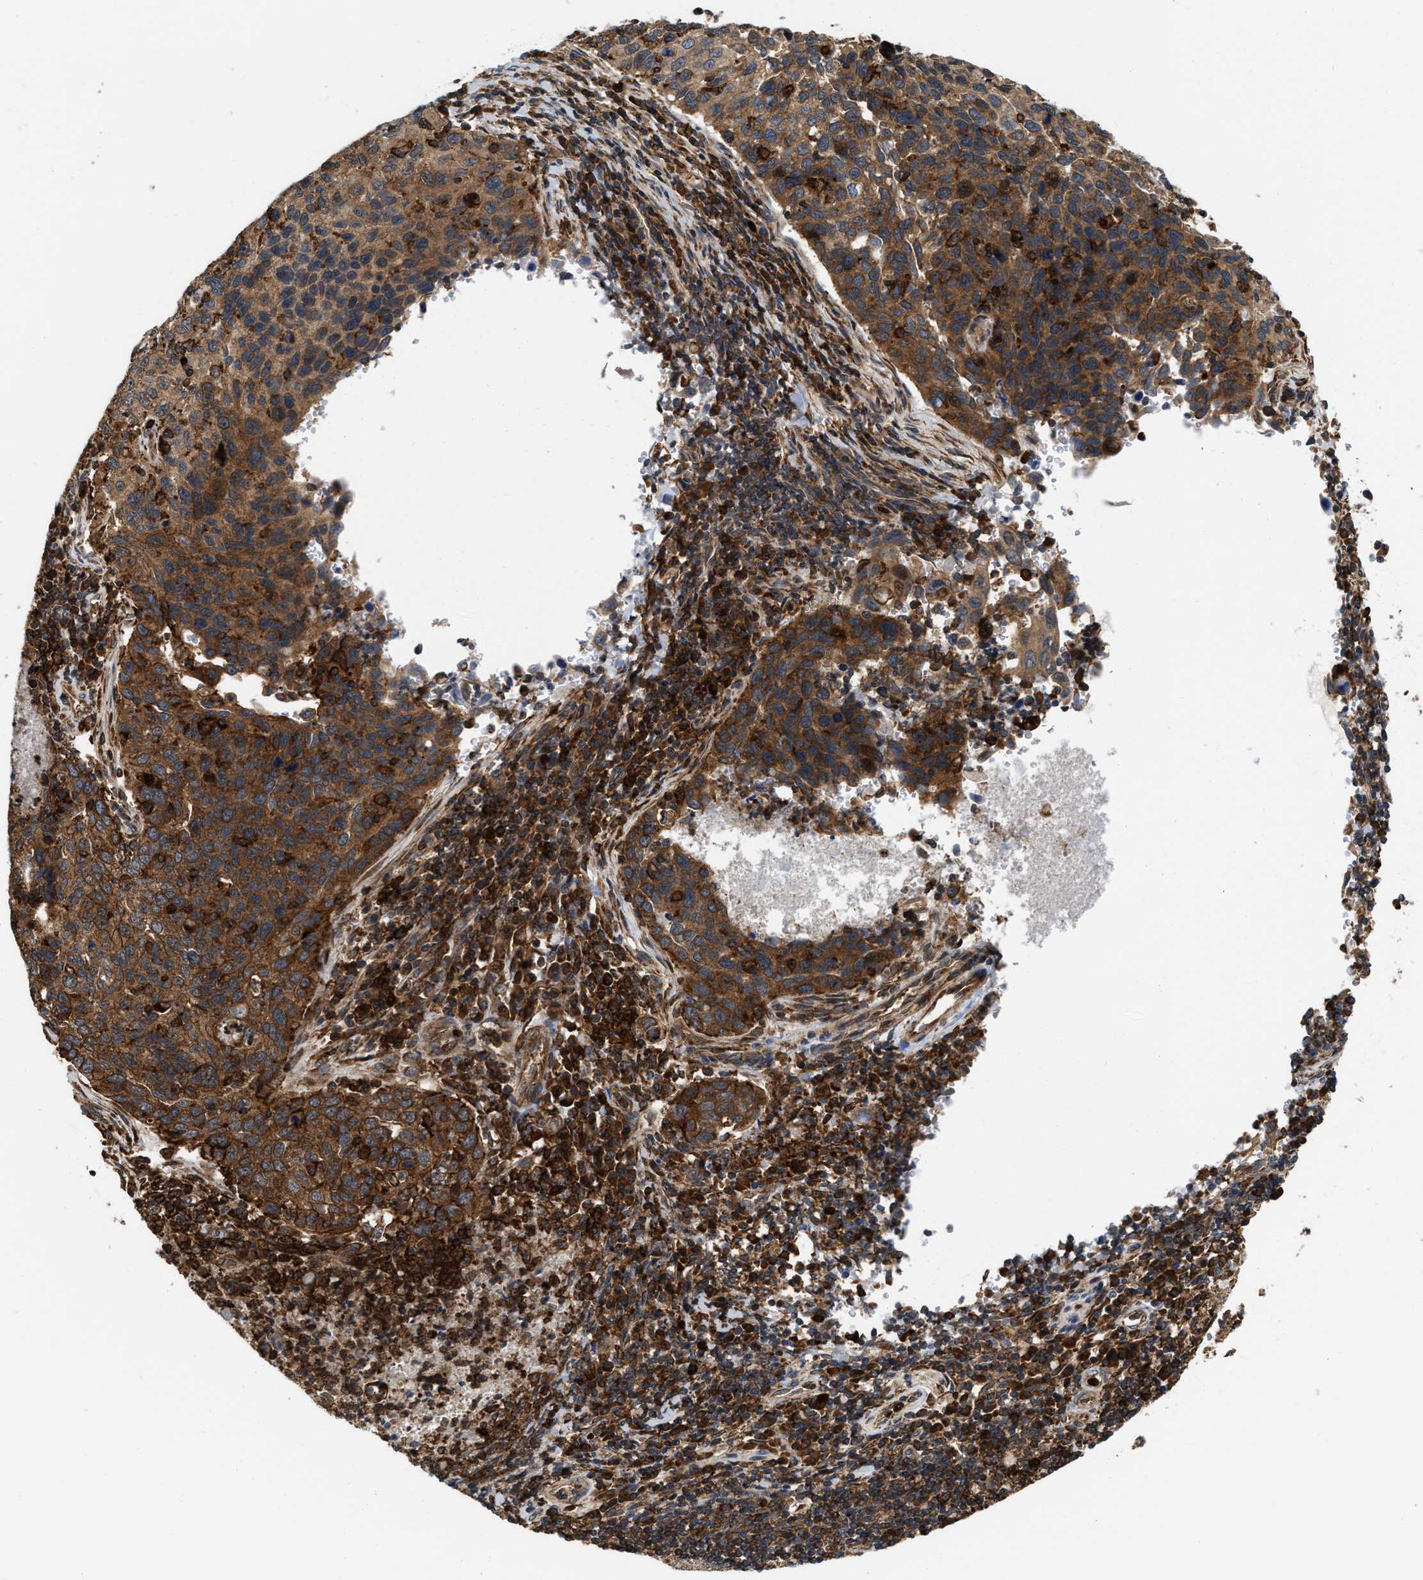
{"staining": {"intensity": "strong", "quantity": ">75%", "location": "cytoplasmic/membranous"}, "tissue": "cervical cancer", "cell_type": "Tumor cells", "image_type": "cancer", "snomed": [{"axis": "morphology", "description": "Squamous cell carcinoma, NOS"}, {"axis": "topography", "description": "Cervix"}], "caption": "Immunohistochemical staining of human cervical cancer (squamous cell carcinoma) shows high levels of strong cytoplasmic/membranous protein positivity in about >75% of tumor cells. Using DAB (3,3'-diaminobenzidine) (brown) and hematoxylin (blue) stains, captured at high magnification using brightfield microscopy.", "gene": "IQCE", "patient": {"sex": "female", "age": 53}}